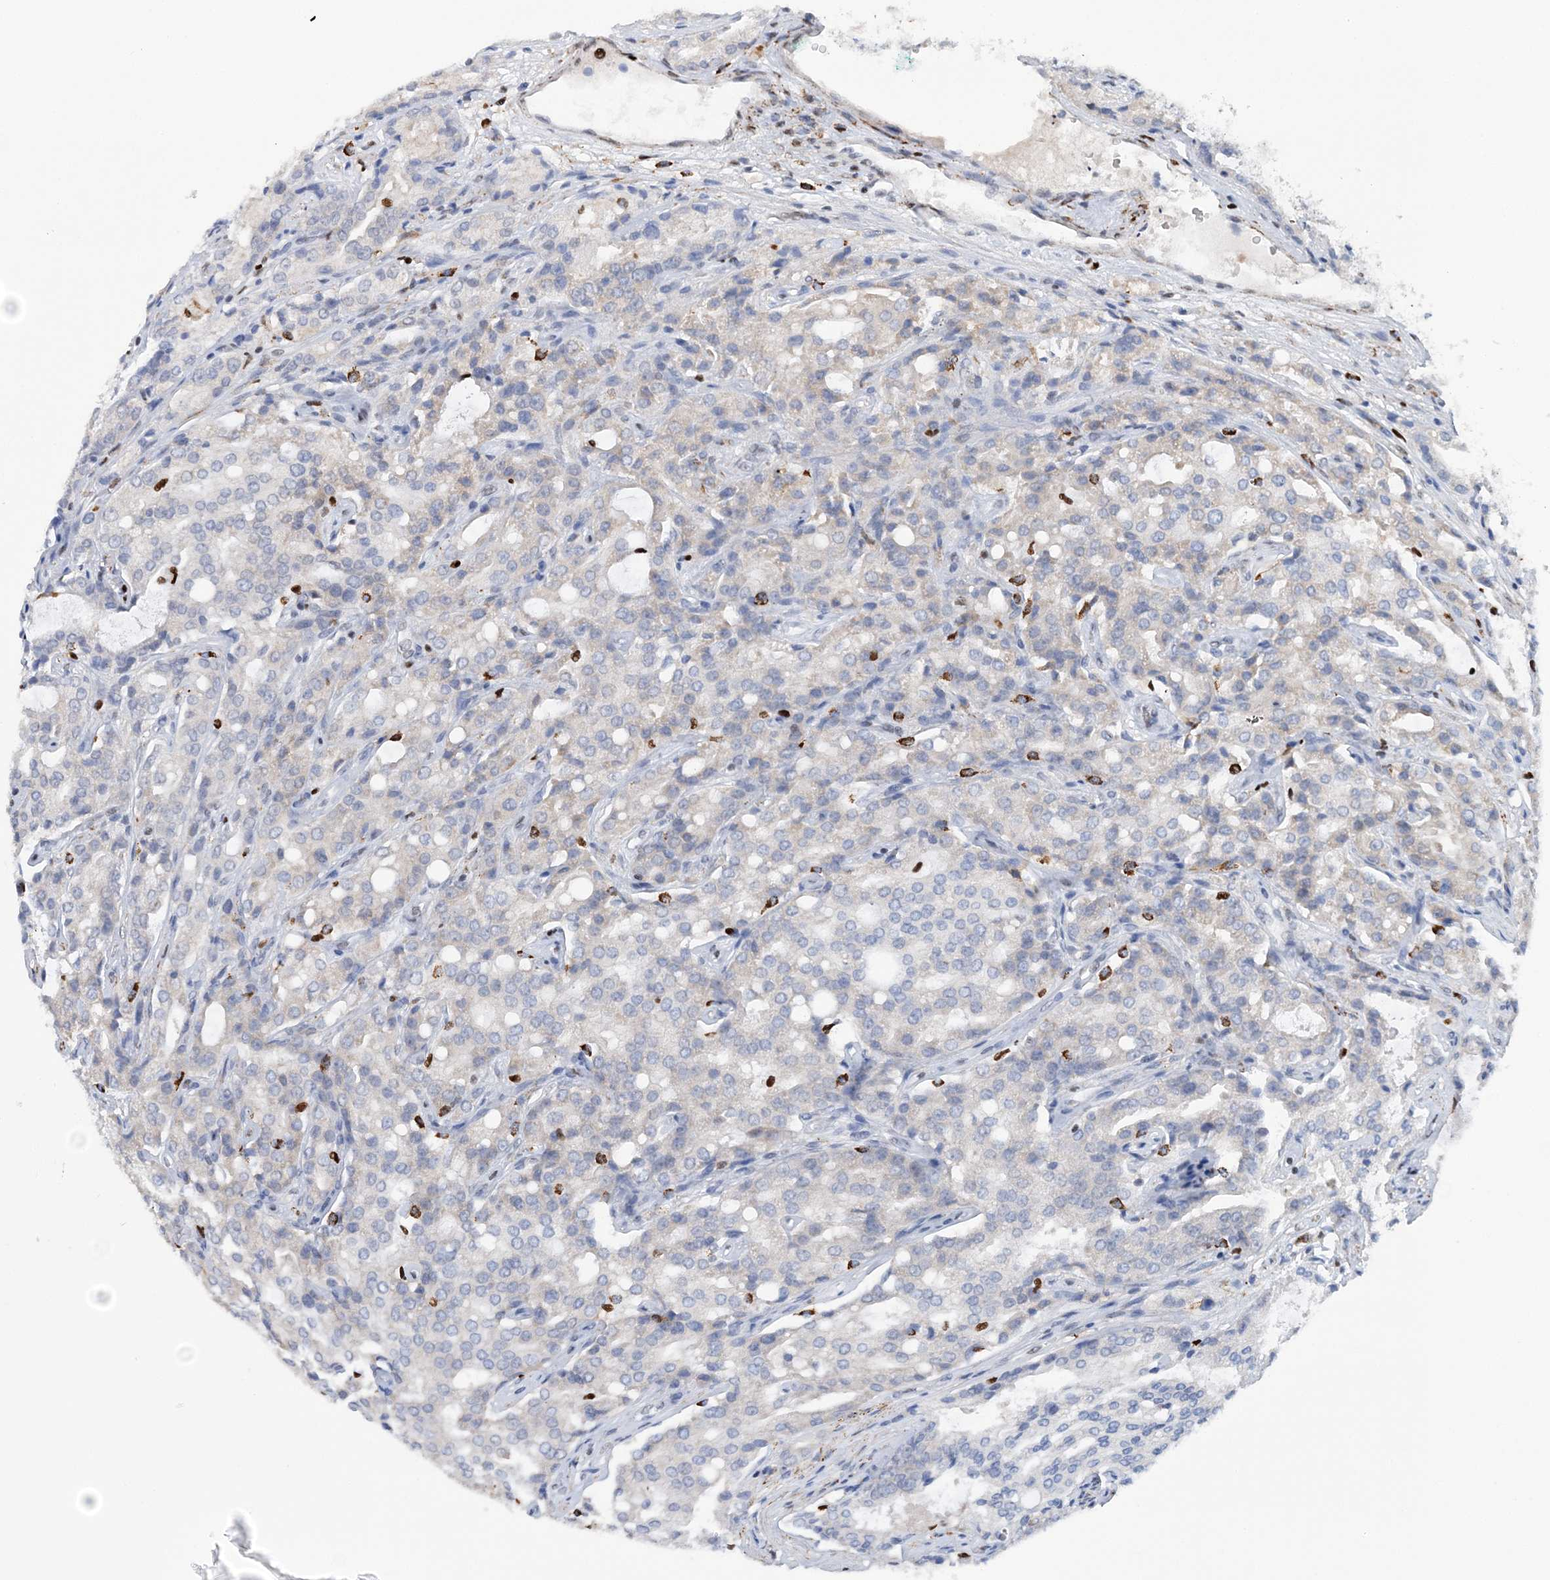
{"staining": {"intensity": "negative", "quantity": "none", "location": "none"}, "tissue": "prostate cancer", "cell_type": "Tumor cells", "image_type": "cancer", "snomed": [{"axis": "morphology", "description": "Adenocarcinoma, High grade"}, {"axis": "topography", "description": "Prostate"}], "caption": "Tumor cells show no significant protein positivity in prostate cancer.", "gene": "NIT2", "patient": {"sex": "male", "age": 72}}